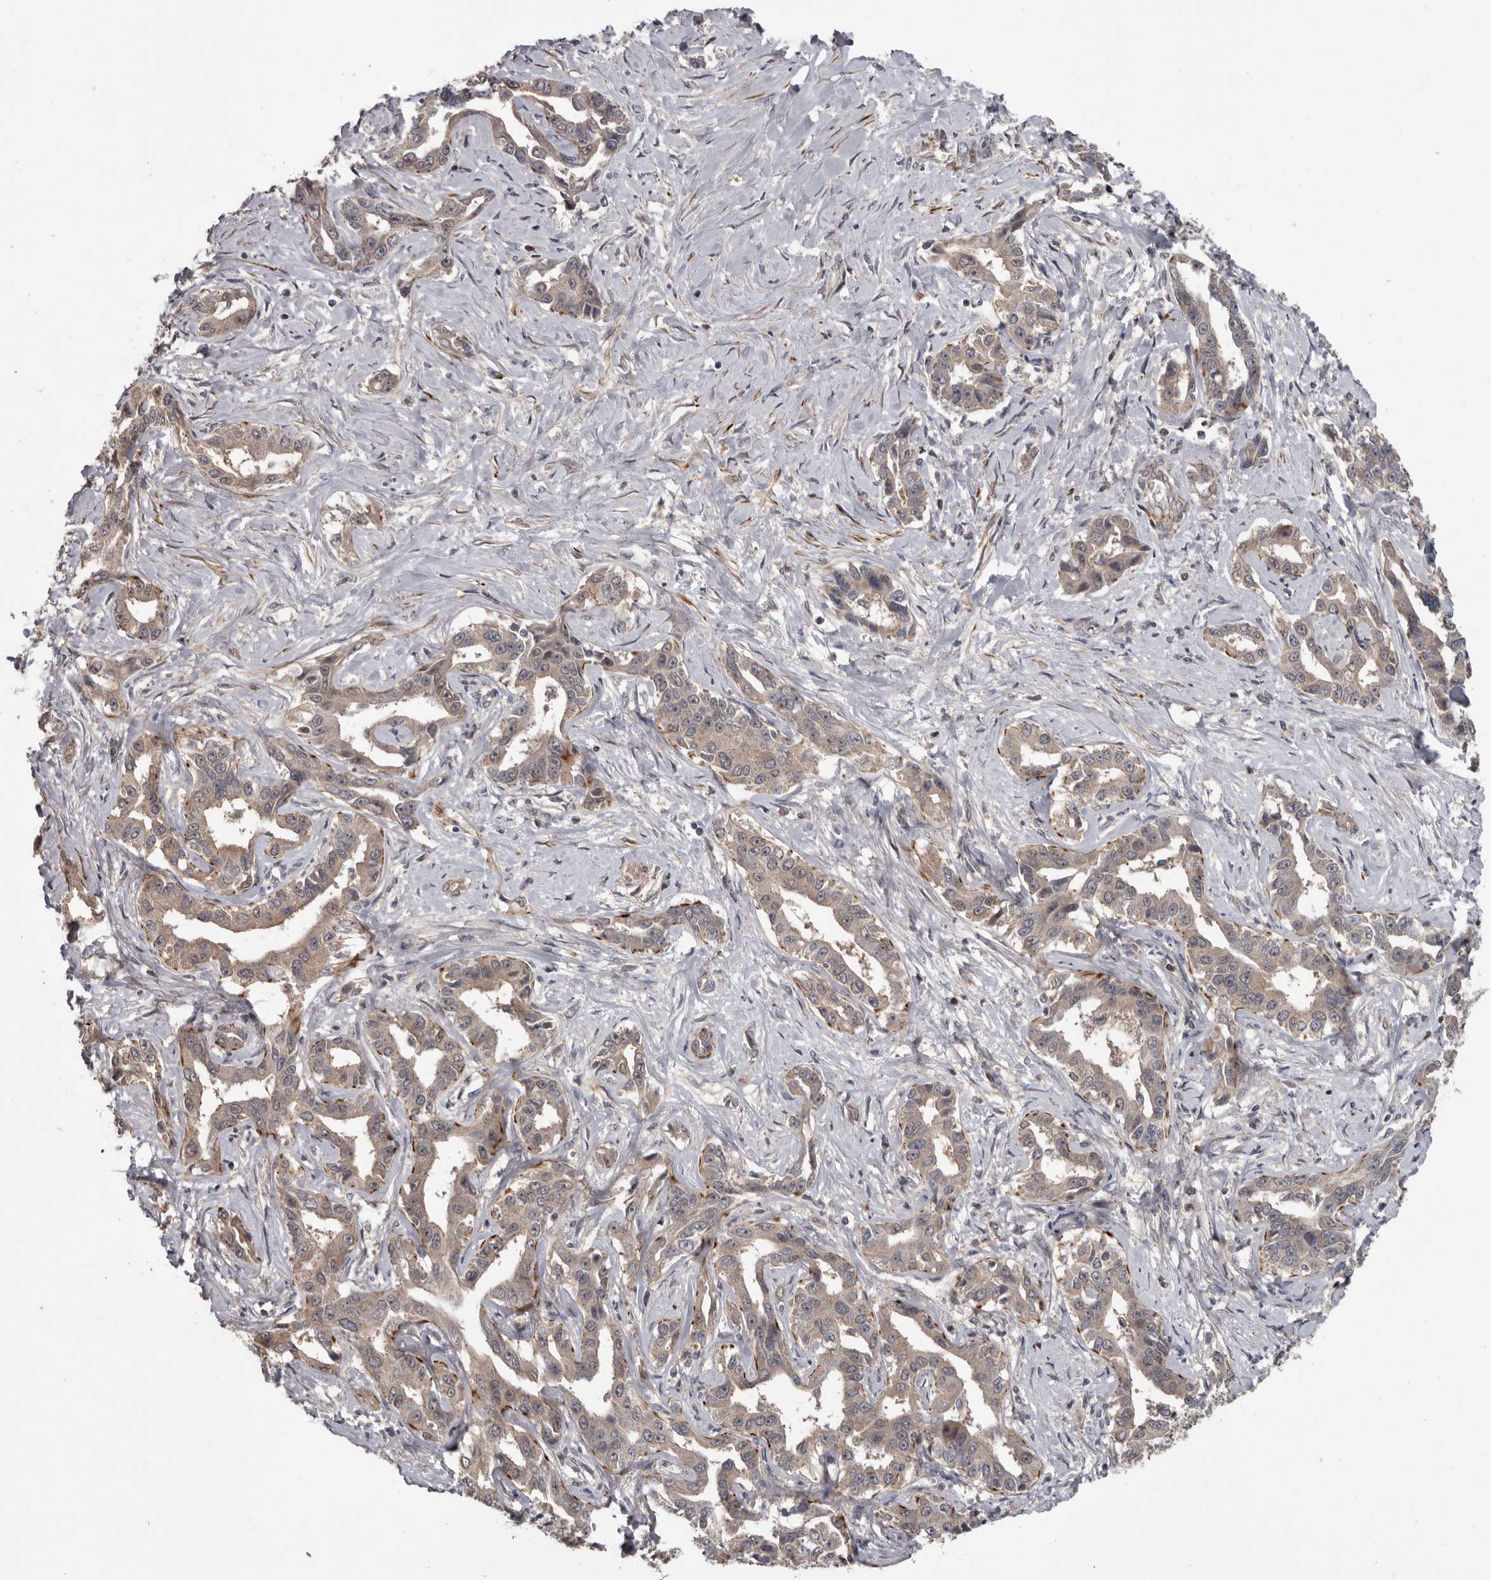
{"staining": {"intensity": "weak", "quantity": "25%-75%", "location": "cytoplasmic/membranous"}, "tissue": "liver cancer", "cell_type": "Tumor cells", "image_type": "cancer", "snomed": [{"axis": "morphology", "description": "Cholangiocarcinoma"}, {"axis": "topography", "description": "Liver"}], "caption": "Immunohistochemistry (IHC) (DAB (3,3'-diaminobenzidine)) staining of liver cholangiocarcinoma demonstrates weak cytoplasmic/membranous protein expression in about 25%-75% of tumor cells. (DAB = brown stain, brightfield microscopy at high magnification).", "gene": "FGFR4", "patient": {"sex": "male", "age": 59}}